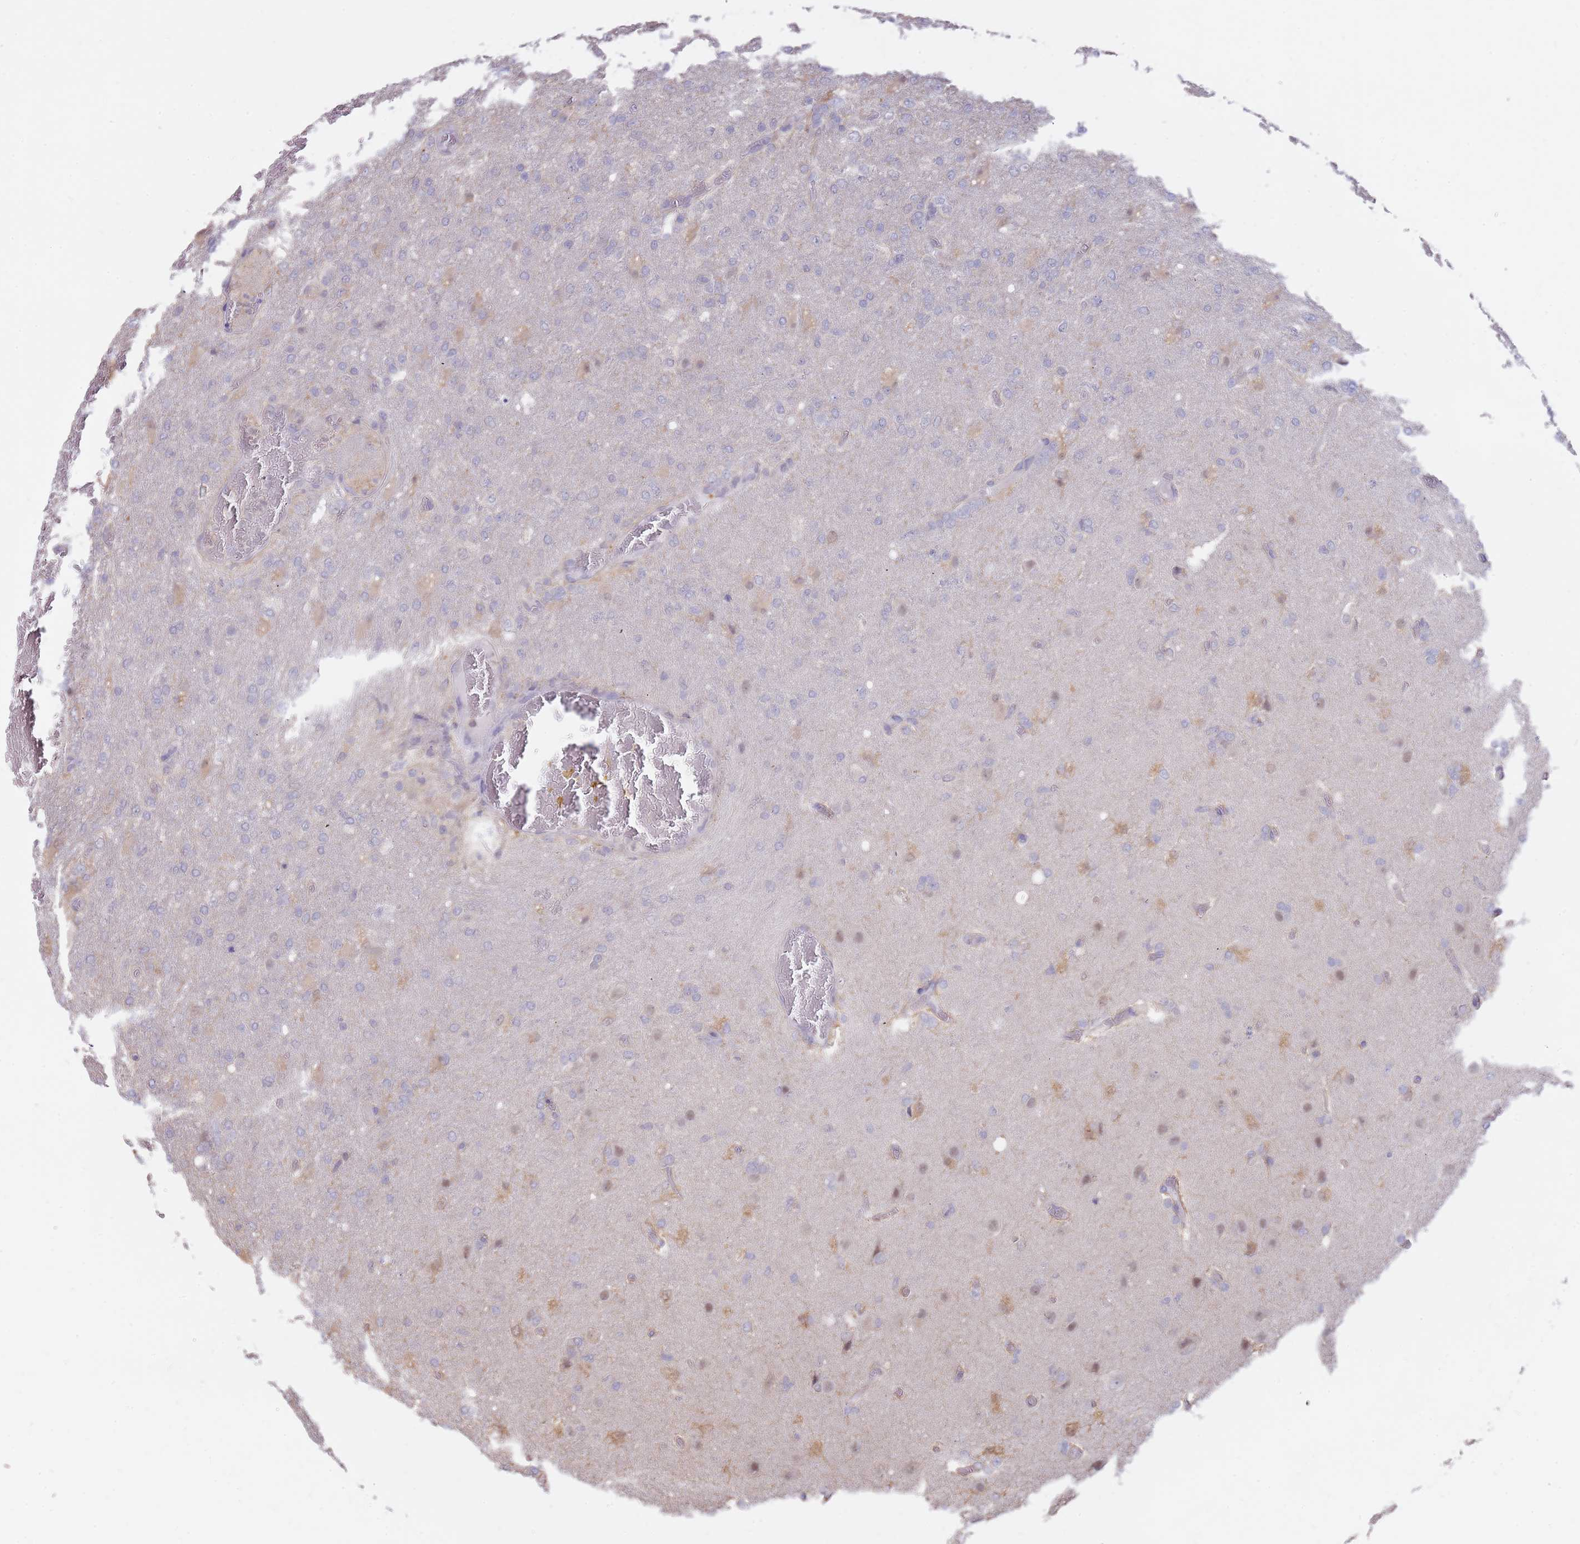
{"staining": {"intensity": "moderate", "quantity": "<25%", "location": "cytoplasmic/membranous"}, "tissue": "glioma", "cell_type": "Tumor cells", "image_type": "cancer", "snomed": [{"axis": "morphology", "description": "Glioma, malignant, High grade"}, {"axis": "topography", "description": "Brain"}], "caption": "The micrograph shows staining of malignant high-grade glioma, revealing moderate cytoplasmic/membranous protein positivity (brown color) within tumor cells. (brown staining indicates protein expression, while blue staining denotes nuclei).", "gene": "AP5S1", "patient": {"sex": "female", "age": 74}}